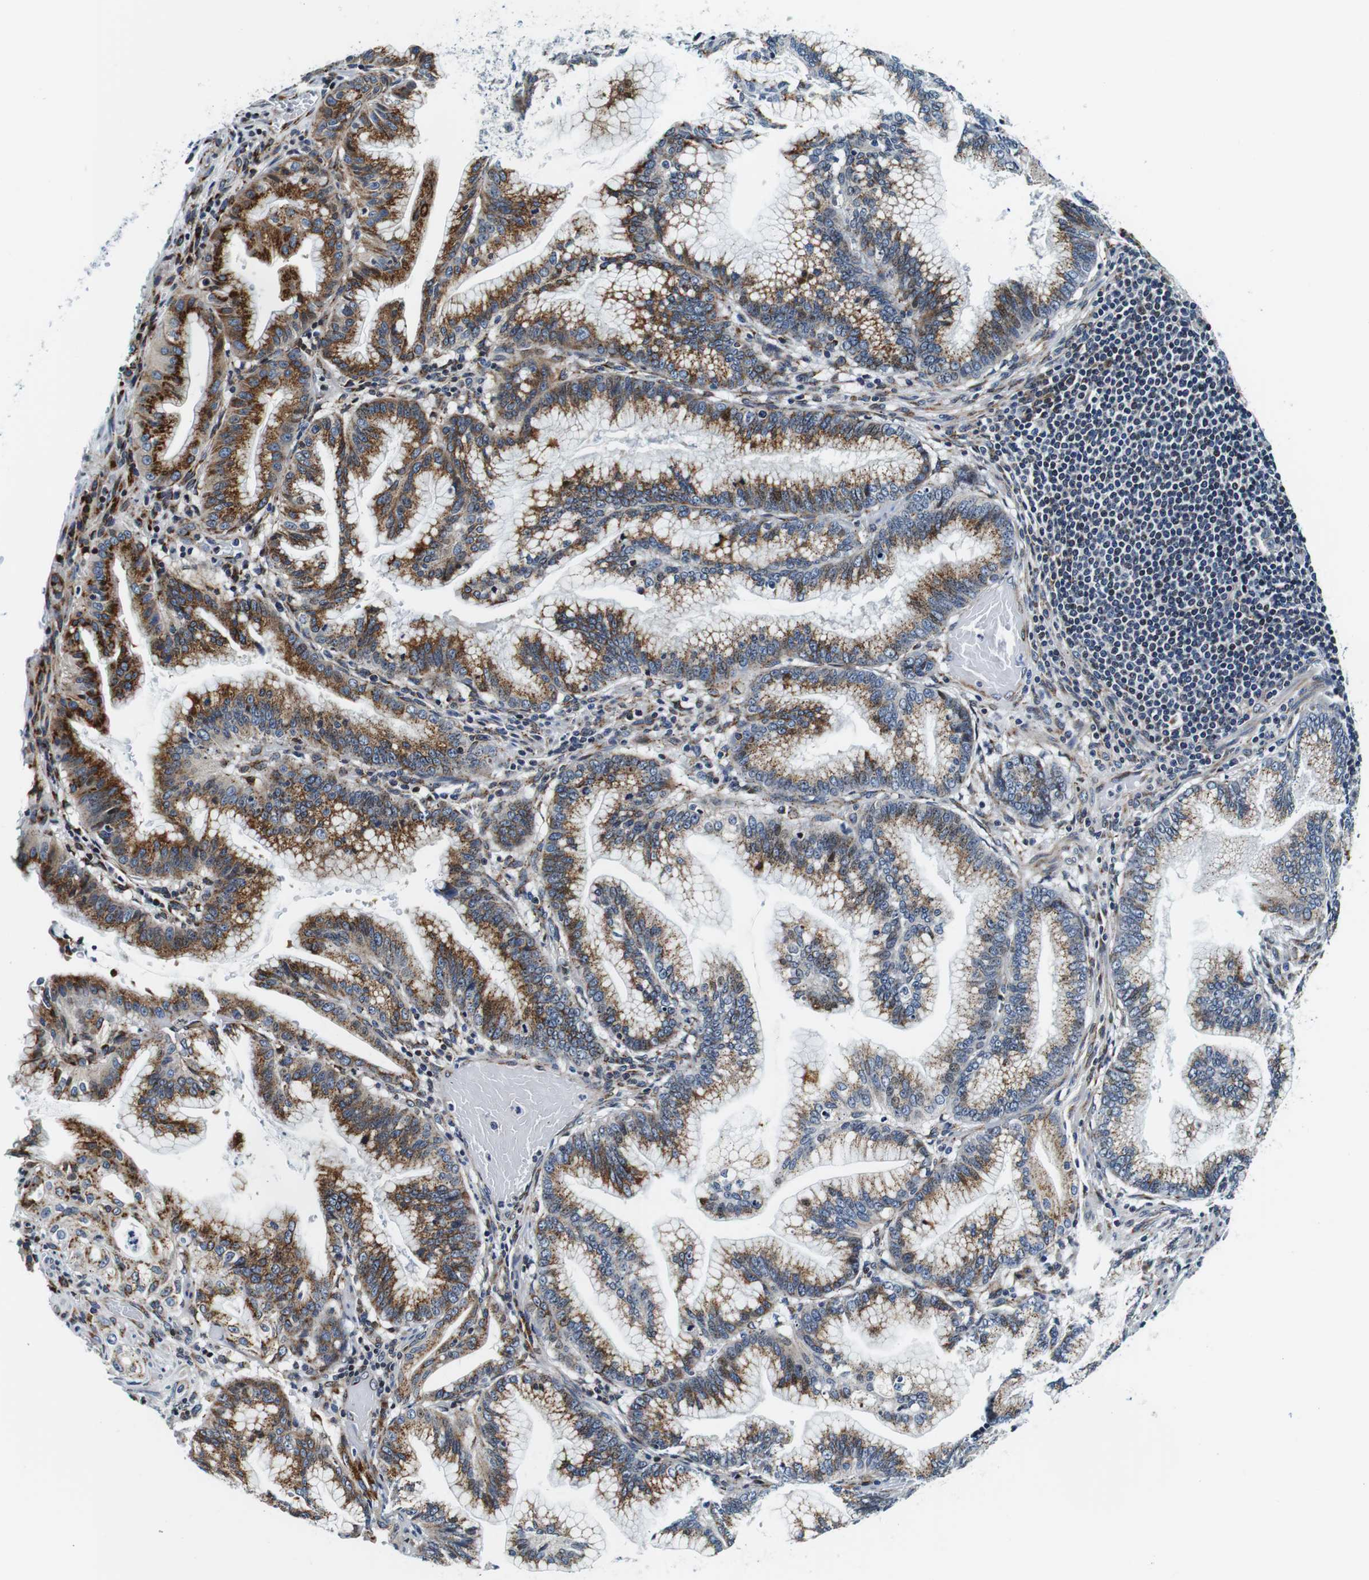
{"staining": {"intensity": "strong", "quantity": ">75%", "location": "cytoplasmic/membranous"}, "tissue": "pancreatic cancer", "cell_type": "Tumor cells", "image_type": "cancer", "snomed": [{"axis": "morphology", "description": "Adenocarcinoma, NOS"}, {"axis": "topography", "description": "Pancreas"}], "caption": "DAB (3,3'-diaminobenzidine) immunohistochemical staining of pancreatic cancer reveals strong cytoplasmic/membranous protein positivity in about >75% of tumor cells.", "gene": "FAR2", "patient": {"sex": "female", "age": 64}}